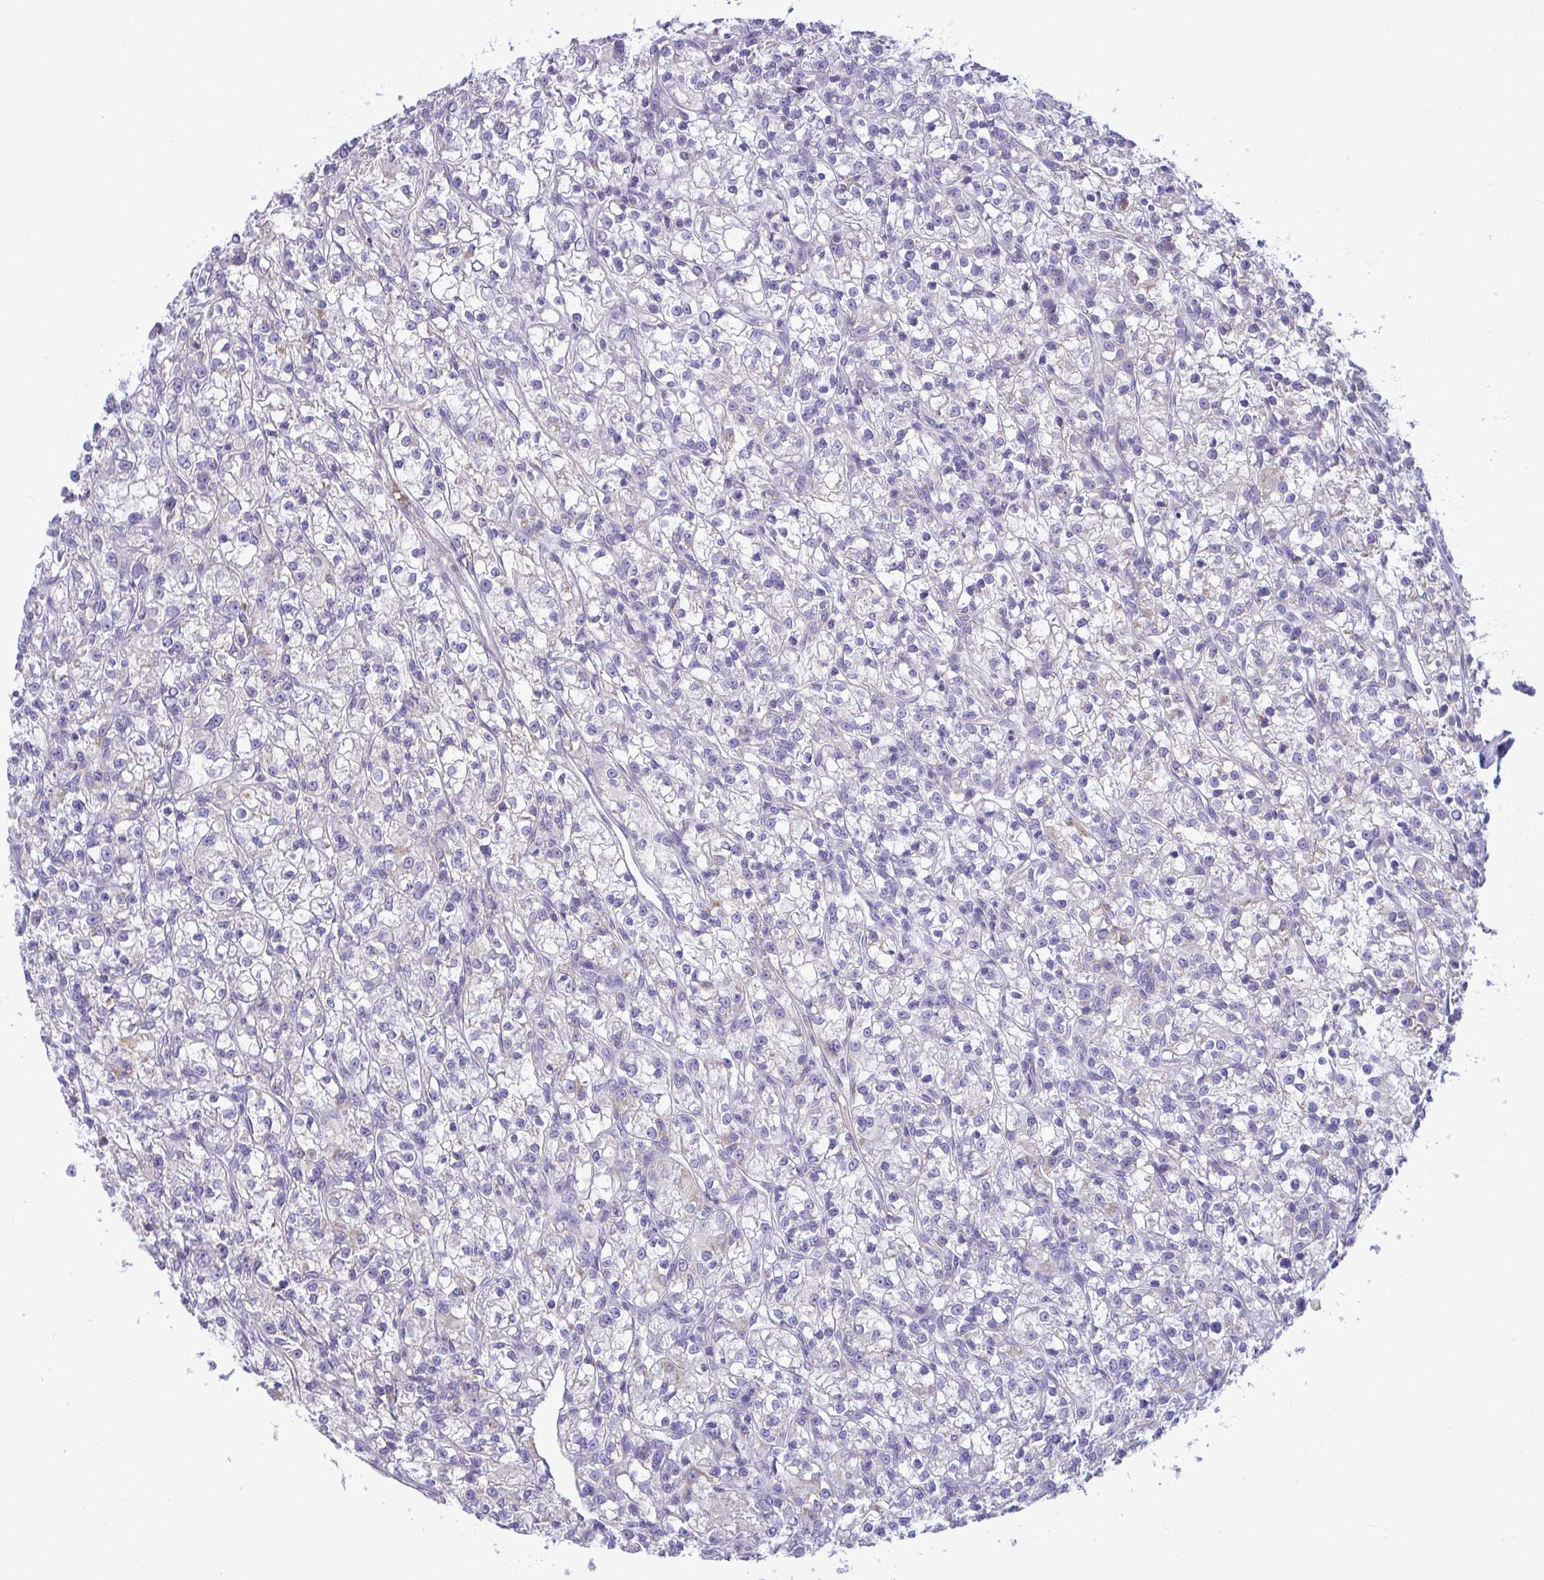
{"staining": {"intensity": "negative", "quantity": "none", "location": "none"}, "tissue": "renal cancer", "cell_type": "Tumor cells", "image_type": "cancer", "snomed": [{"axis": "morphology", "description": "Adenocarcinoma, NOS"}, {"axis": "topography", "description": "Kidney"}], "caption": "Renal cancer was stained to show a protein in brown. There is no significant positivity in tumor cells.", "gene": "PLA2G12B", "patient": {"sex": "female", "age": 59}}